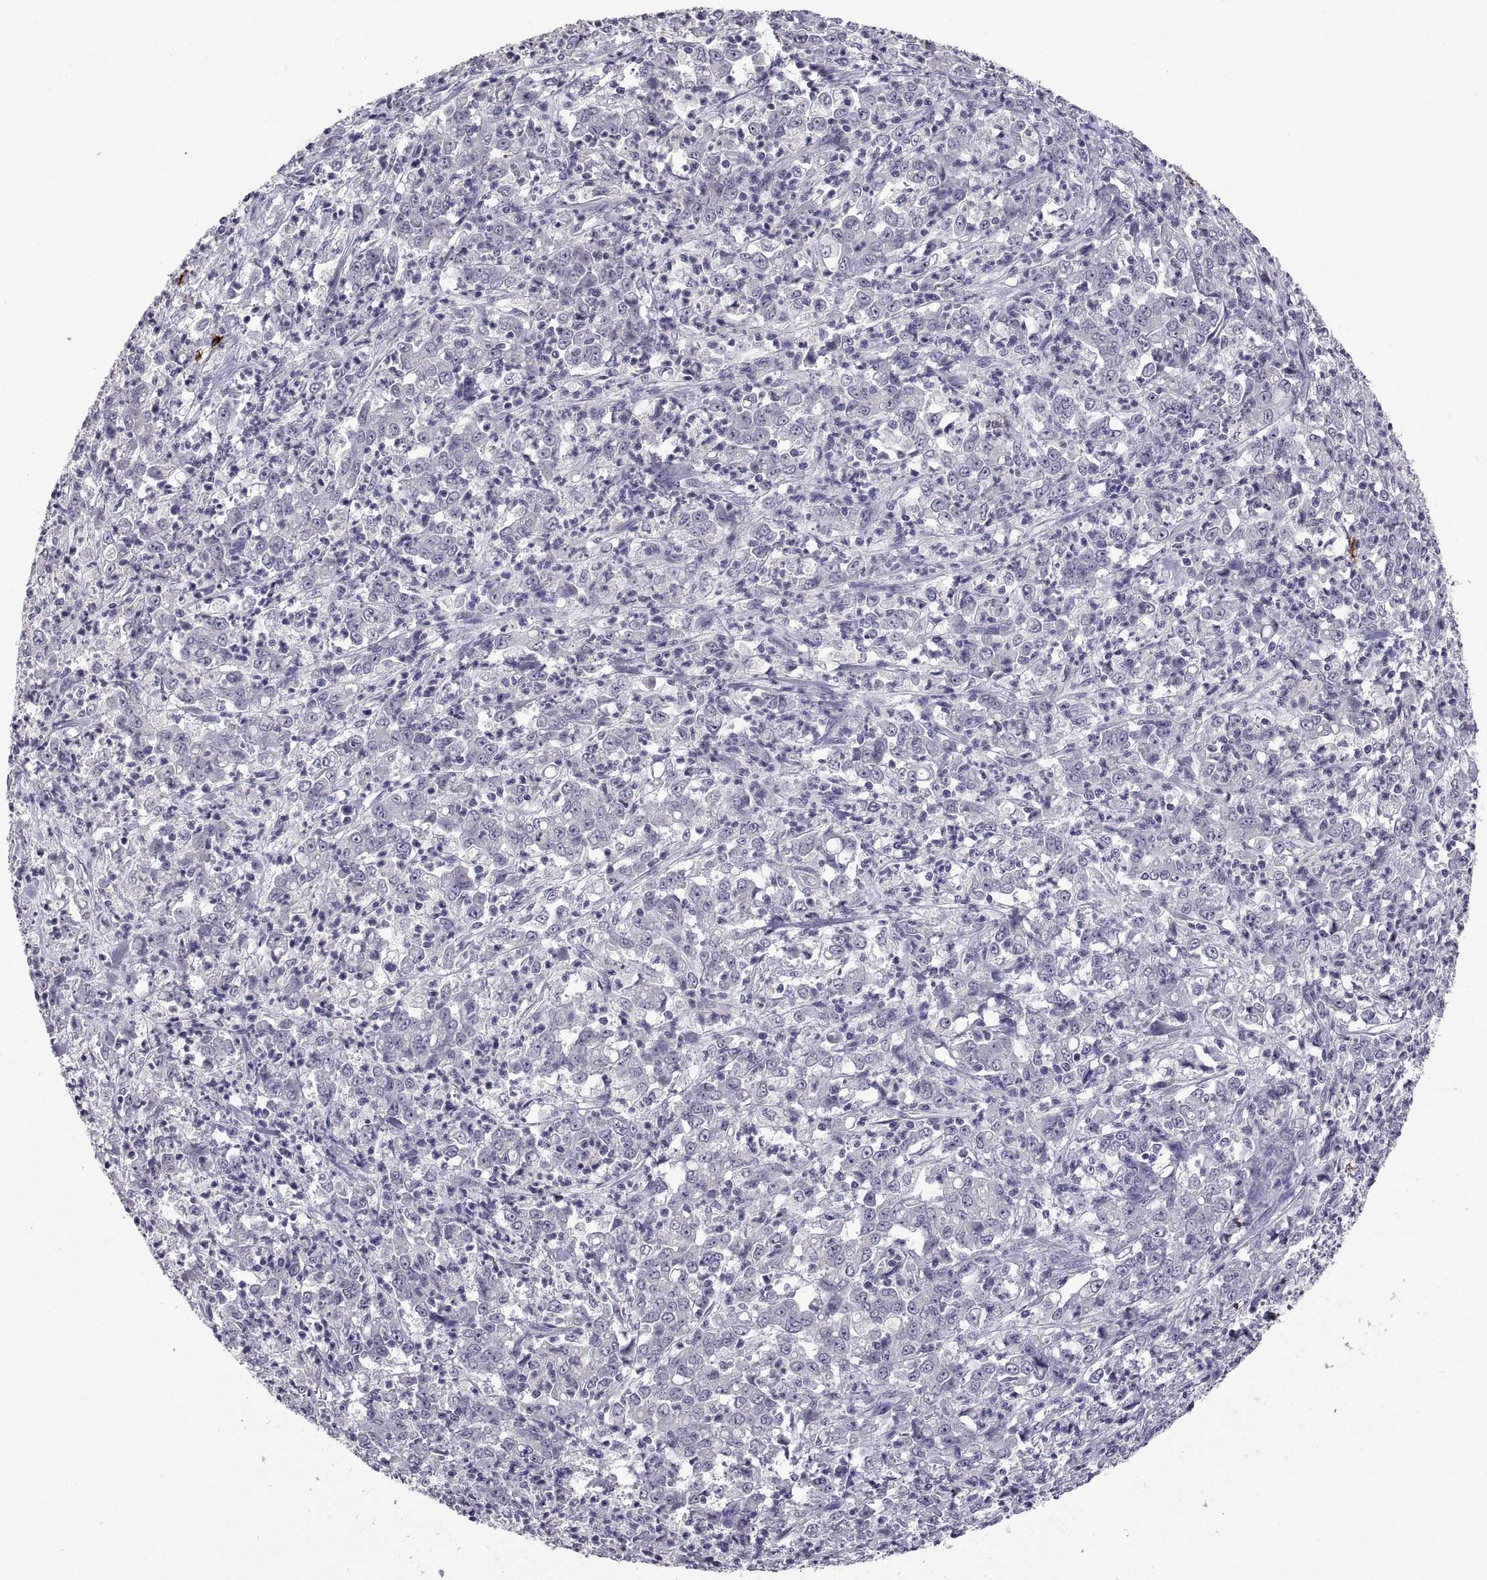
{"staining": {"intensity": "negative", "quantity": "none", "location": "none"}, "tissue": "stomach cancer", "cell_type": "Tumor cells", "image_type": "cancer", "snomed": [{"axis": "morphology", "description": "Adenocarcinoma, NOS"}, {"axis": "topography", "description": "Stomach, lower"}], "caption": "IHC of stomach cancer shows no staining in tumor cells. (Brightfield microscopy of DAB (3,3'-diaminobenzidine) immunohistochemistry at high magnification).", "gene": "MS4A1", "patient": {"sex": "female", "age": 71}}